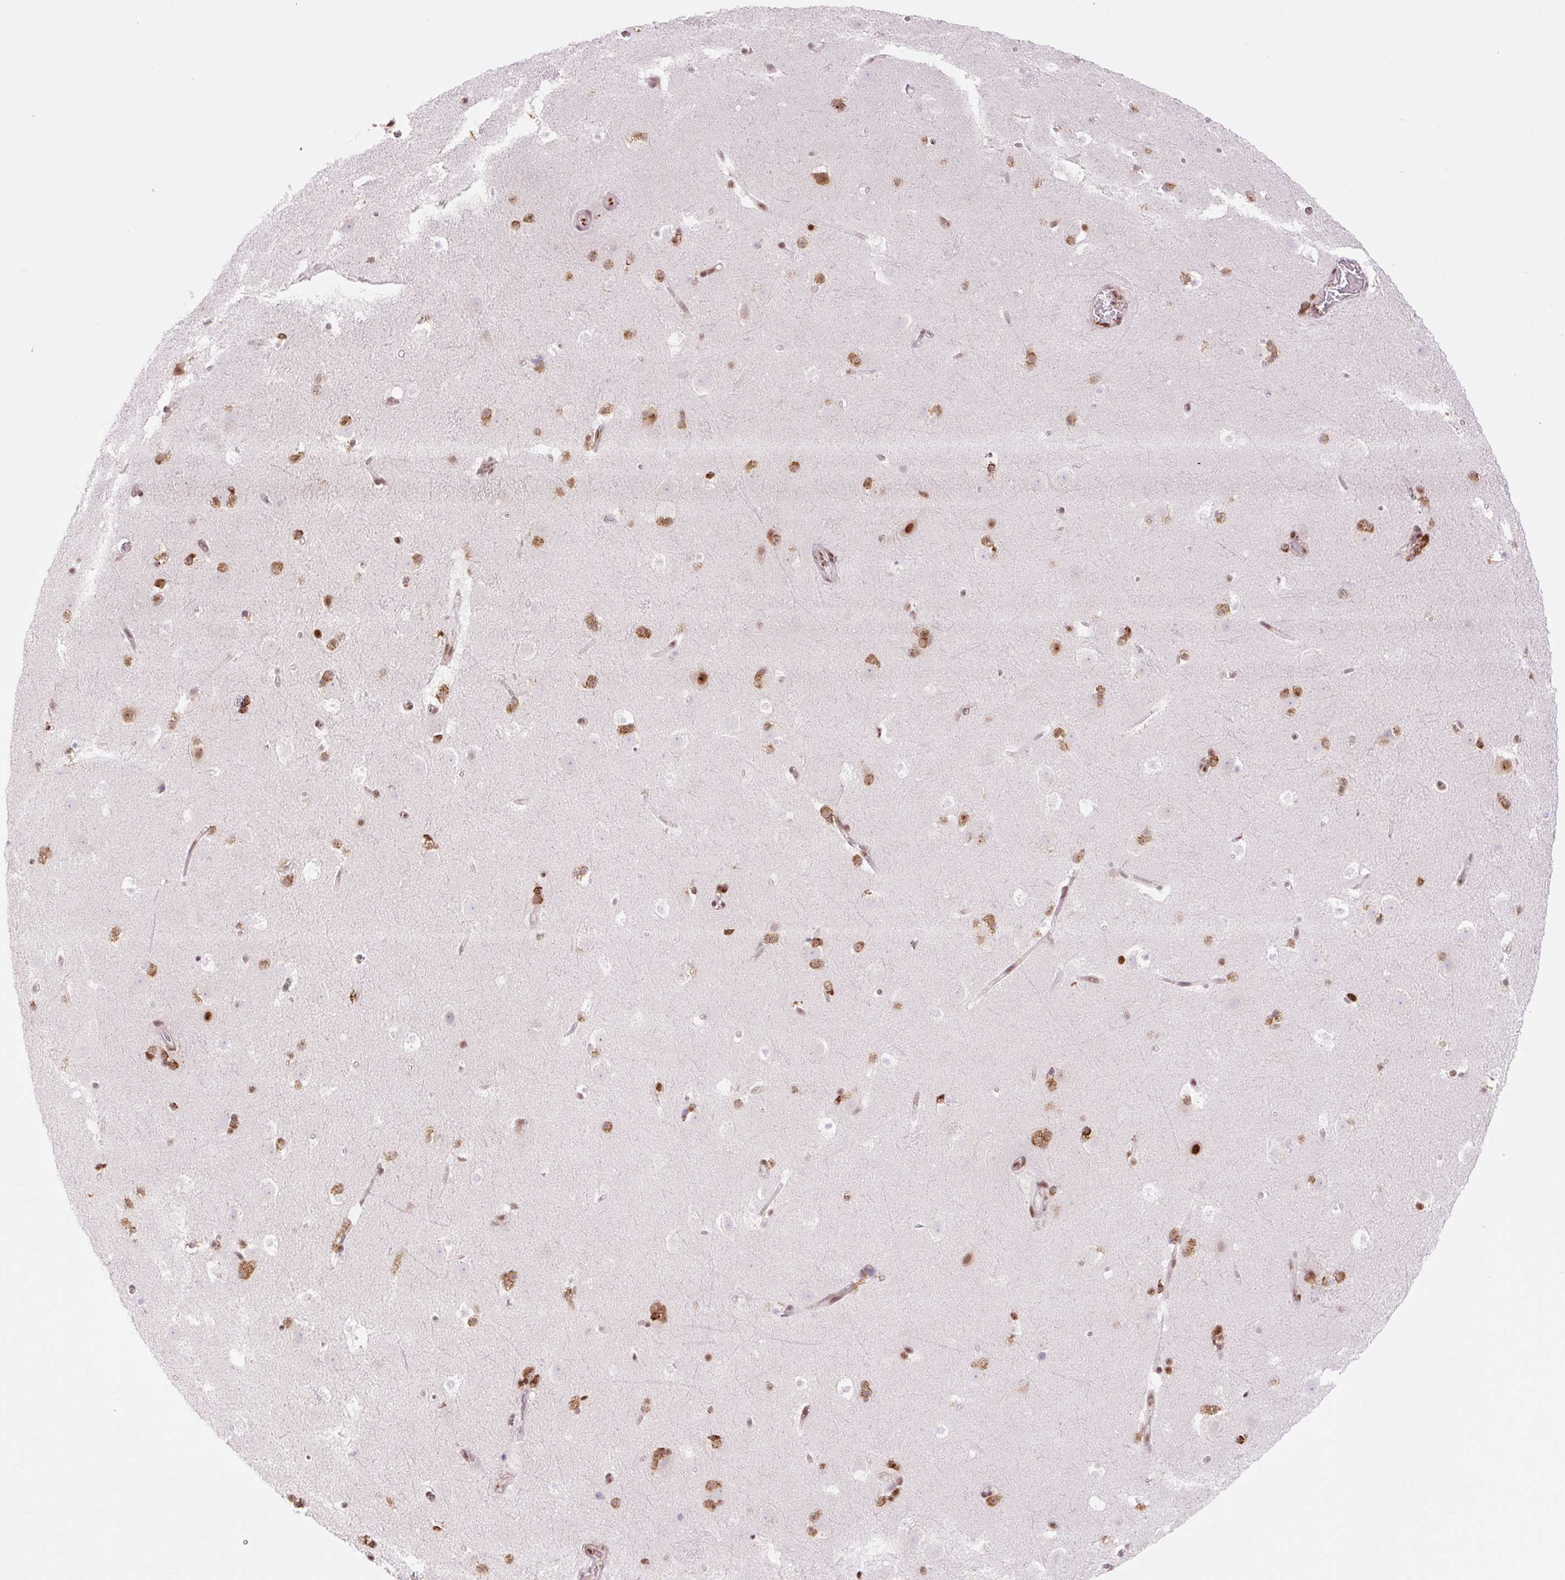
{"staining": {"intensity": "strong", "quantity": "<25%", "location": "cytoplasmic/membranous,nuclear"}, "tissue": "caudate", "cell_type": "Glial cells", "image_type": "normal", "snomed": [{"axis": "morphology", "description": "Normal tissue, NOS"}, {"axis": "topography", "description": "Lateral ventricle wall"}], "caption": "Immunohistochemical staining of normal human caudate shows medium levels of strong cytoplasmic/membranous,nuclear expression in approximately <25% of glial cells.", "gene": "PRDM11", "patient": {"sex": "male", "age": 37}}